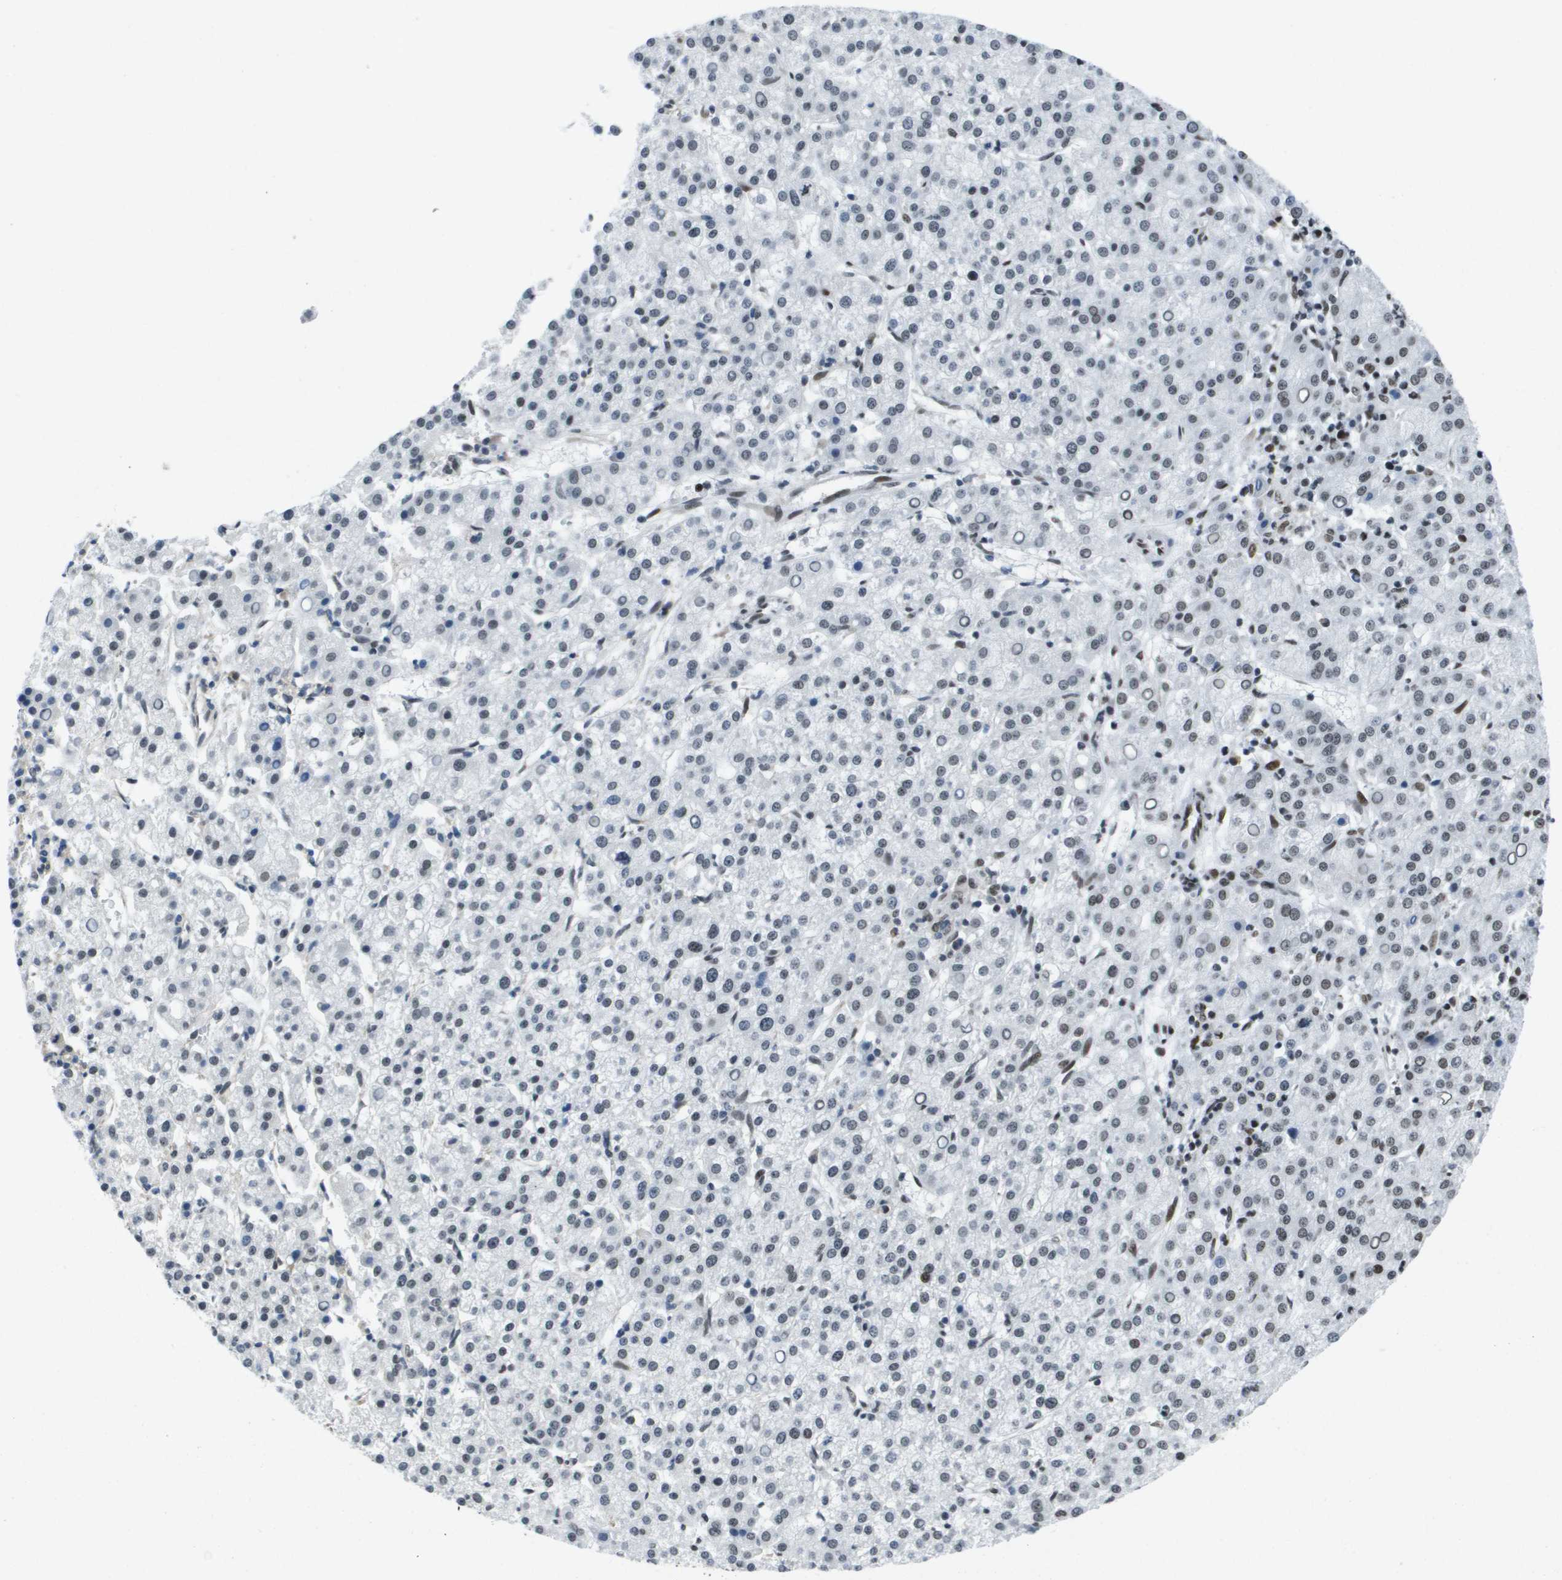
{"staining": {"intensity": "moderate", "quantity": "25%-75%", "location": "nuclear"}, "tissue": "liver cancer", "cell_type": "Tumor cells", "image_type": "cancer", "snomed": [{"axis": "morphology", "description": "Carcinoma, Hepatocellular, NOS"}, {"axis": "topography", "description": "Liver"}], "caption": "Moderate nuclear expression is present in approximately 25%-75% of tumor cells in liver cancer (hepatocellular carcinoma).", "gene": "NSRP1", "patient": {"sex": "female", "age": 58}}